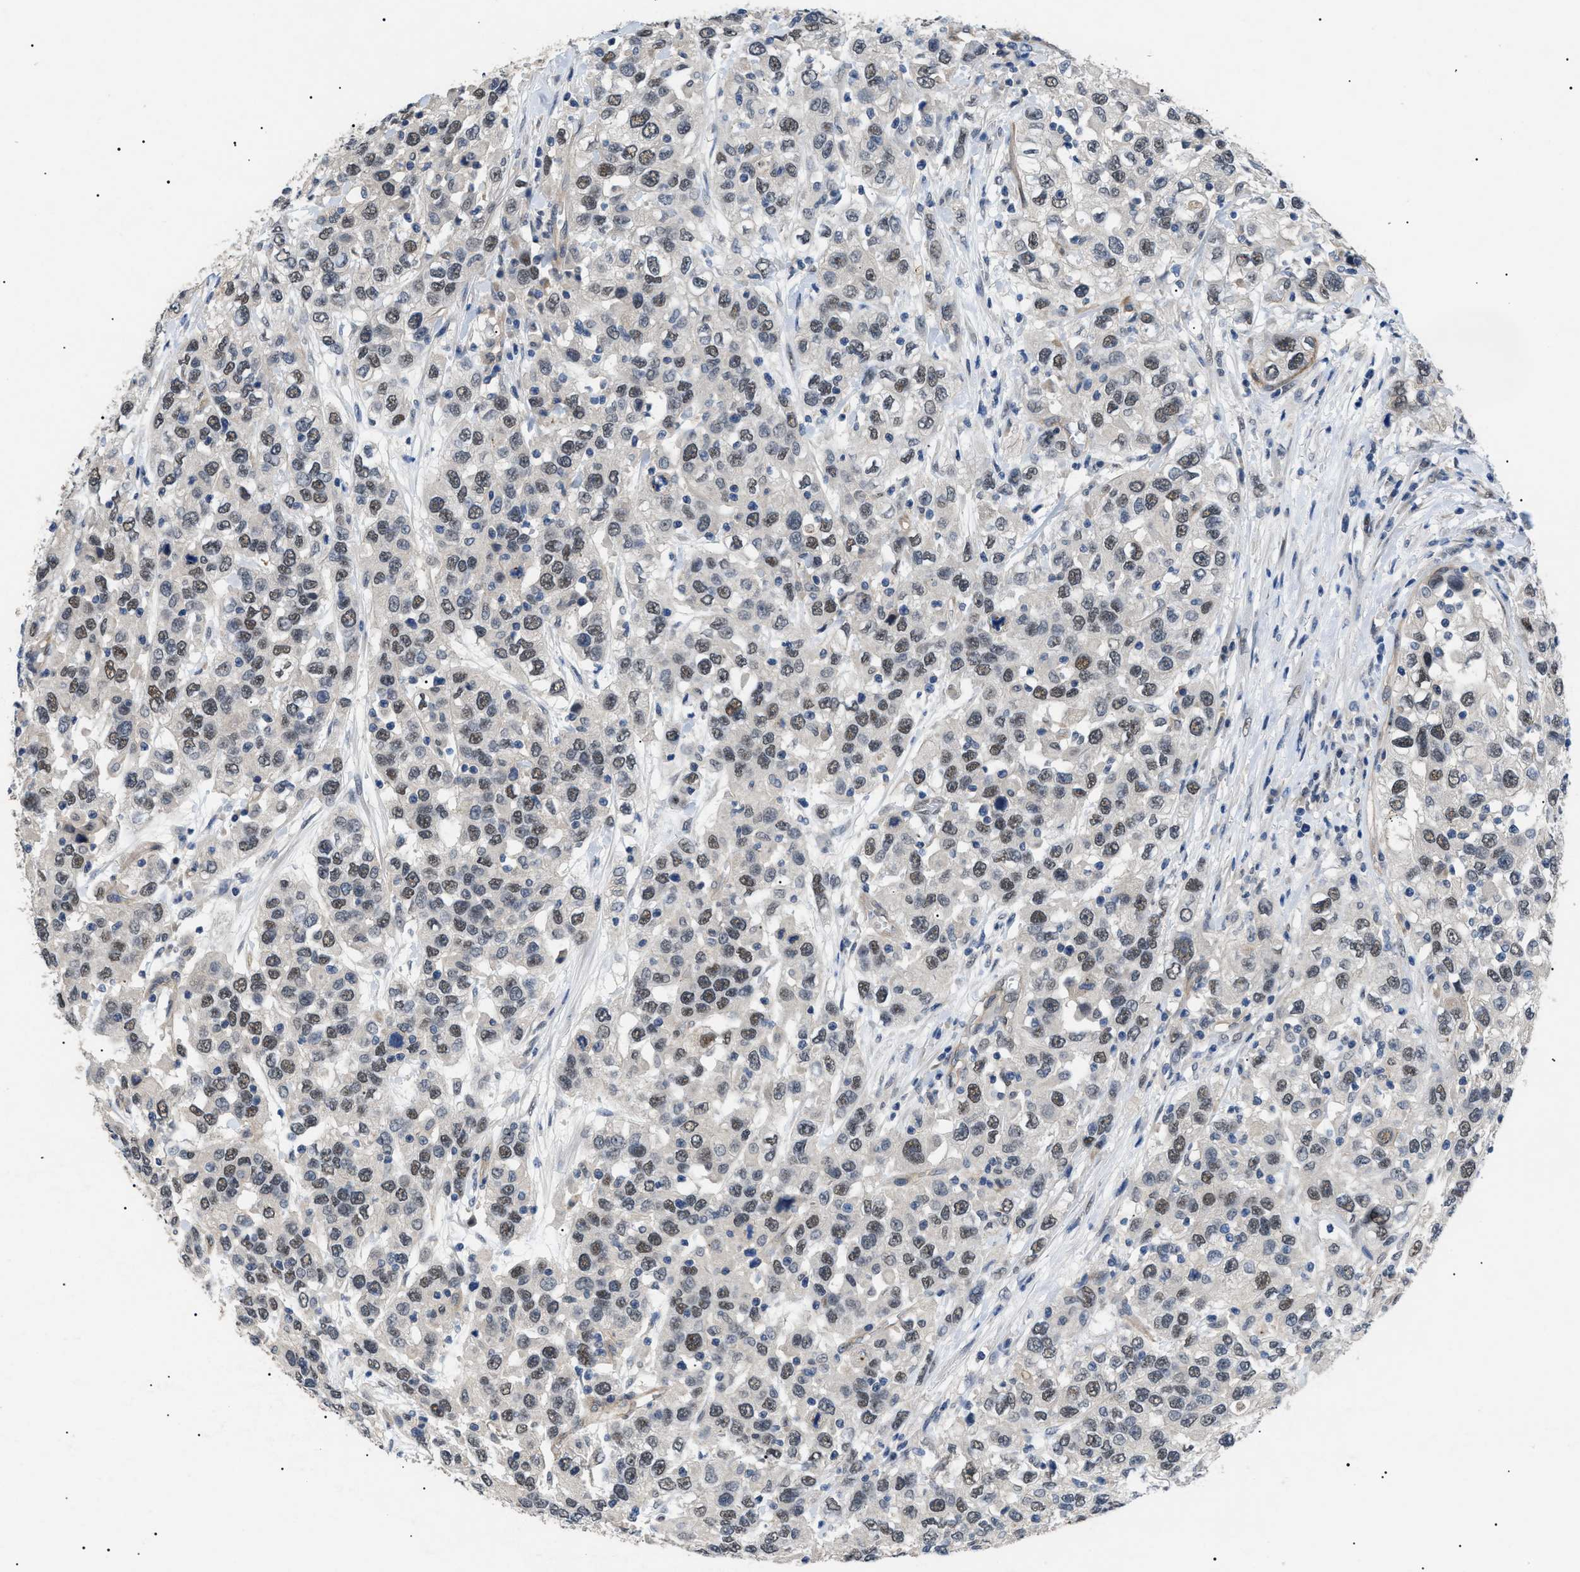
{"staining": {"intensity": "weak", "quantity": ">75%", "location": "nuclear"}, "tissue": "urothelial cancer", "cell_type": "Tumor cells", "image_type": "cancer", "snomed": [{"axis": "morphology", "description": "Urothelial carcinoma, High grade"}, {"axis": "topography", "description": "Urinary bladder"}], "caption": "A high-resolution micrograph shows IHC staining of high-grade urothelial carcinoma, which demonstrates weak nuclear staining in approximately >75% of tumor cells.", "gene": "CRCP", "patient": {"sex": "female", "age": 80}}